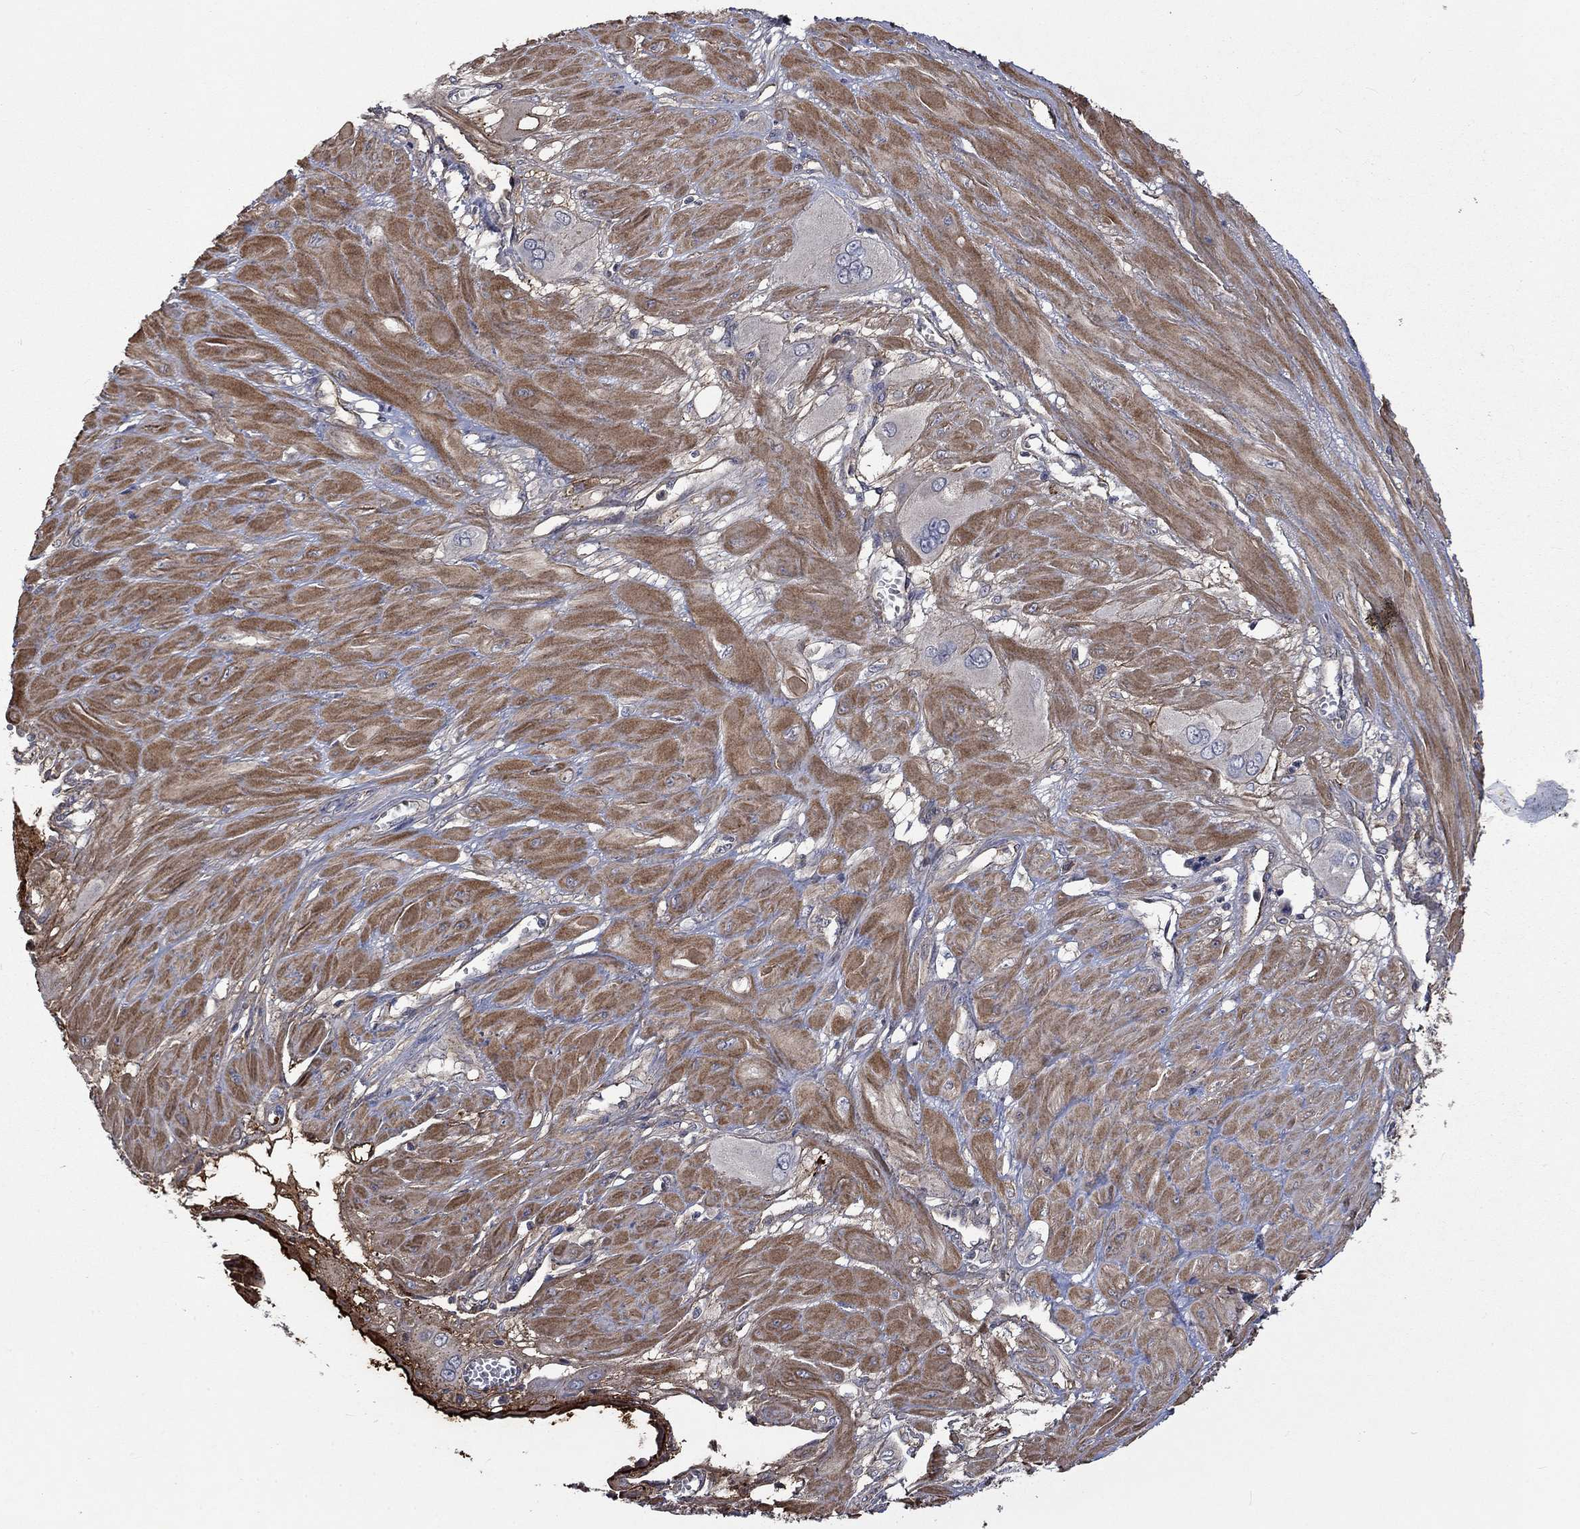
{"staining": {"intensity": "negative", "quantity": "none", "location": "none"}, "tissue": "cervical cancer", "cell_type": "Tumor cells", "image_type": "cancer", "snomed": [{"axis": "morphology", "description": "Squamous cell carcinoma, NOS"}, {"axis": "topography", "description": "Cervix"}], "caption": "Immunohistochemical staining of human squamous cell carcinoma (cervical) demonstrates no significant expression in tumor cells.", "gene": "VCAN", "patient": {"sex": "female", "age": 34}}